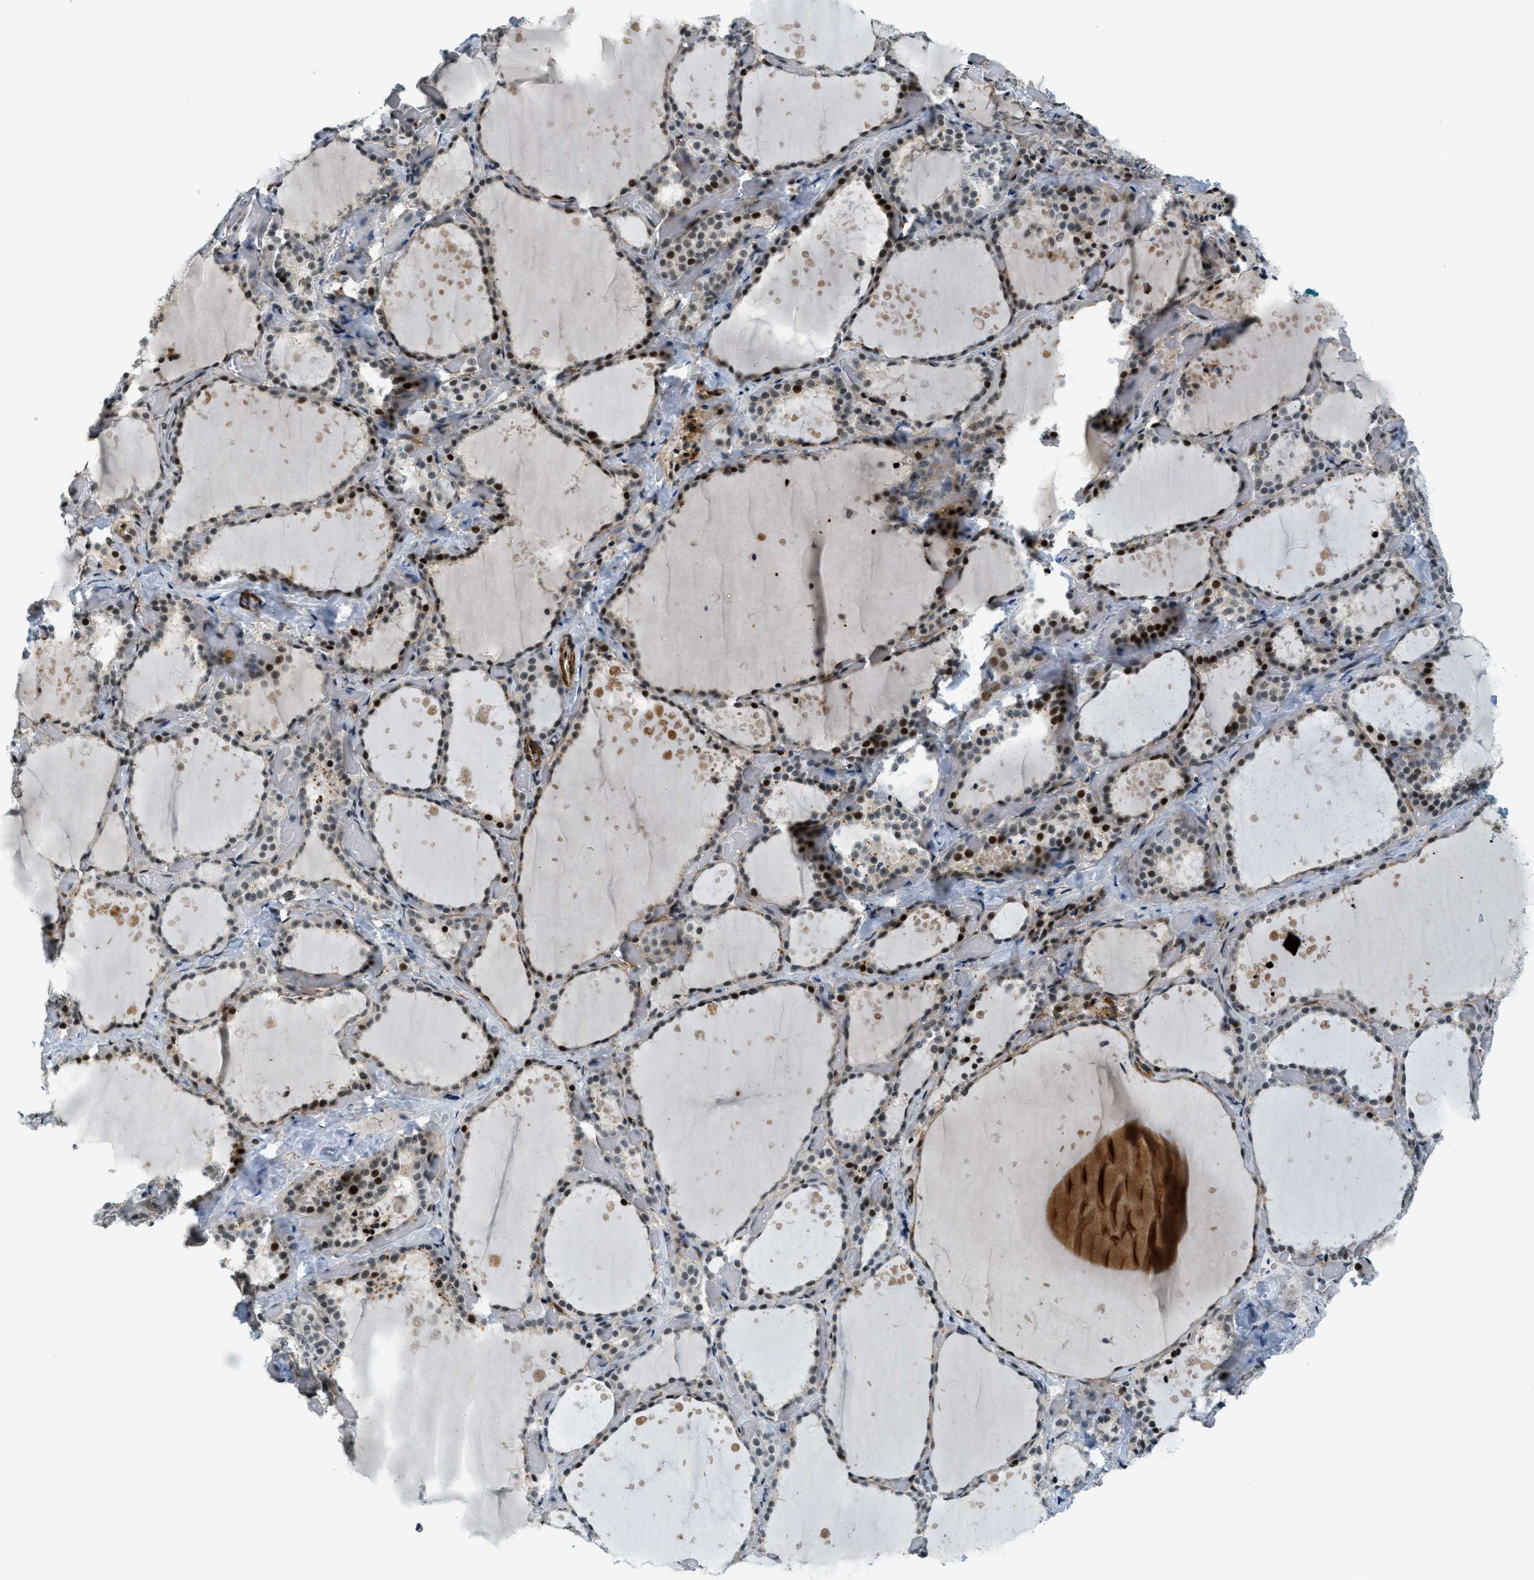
{"staining": {"intensity": "strong", "quantity": "25%-75%", "location": "cytoplasmic/membranous,nuclear"}, "tissue": "thyroid gland", "cell_type": "Glandular cells", "image_type": "normal", "snomed": [{"axis": "morphology", "description": "Normal tissue, NOS"}, {"axis": "topography", "description": "Thyroid gland"}], "caption": "Benign thyroid gland demonstrates strong cytoplasmic/membranous,nuclear expression in approximately 25%-75% of glandular cells, visualized by immunohistochemistry. The staining is performed using DAB brown chromogen to label protein expression. The nuclei are counter-stained blue using hematoxylin.", "gene": "ZDHHC23", "patient": {"sex": "female", "age": 44}}